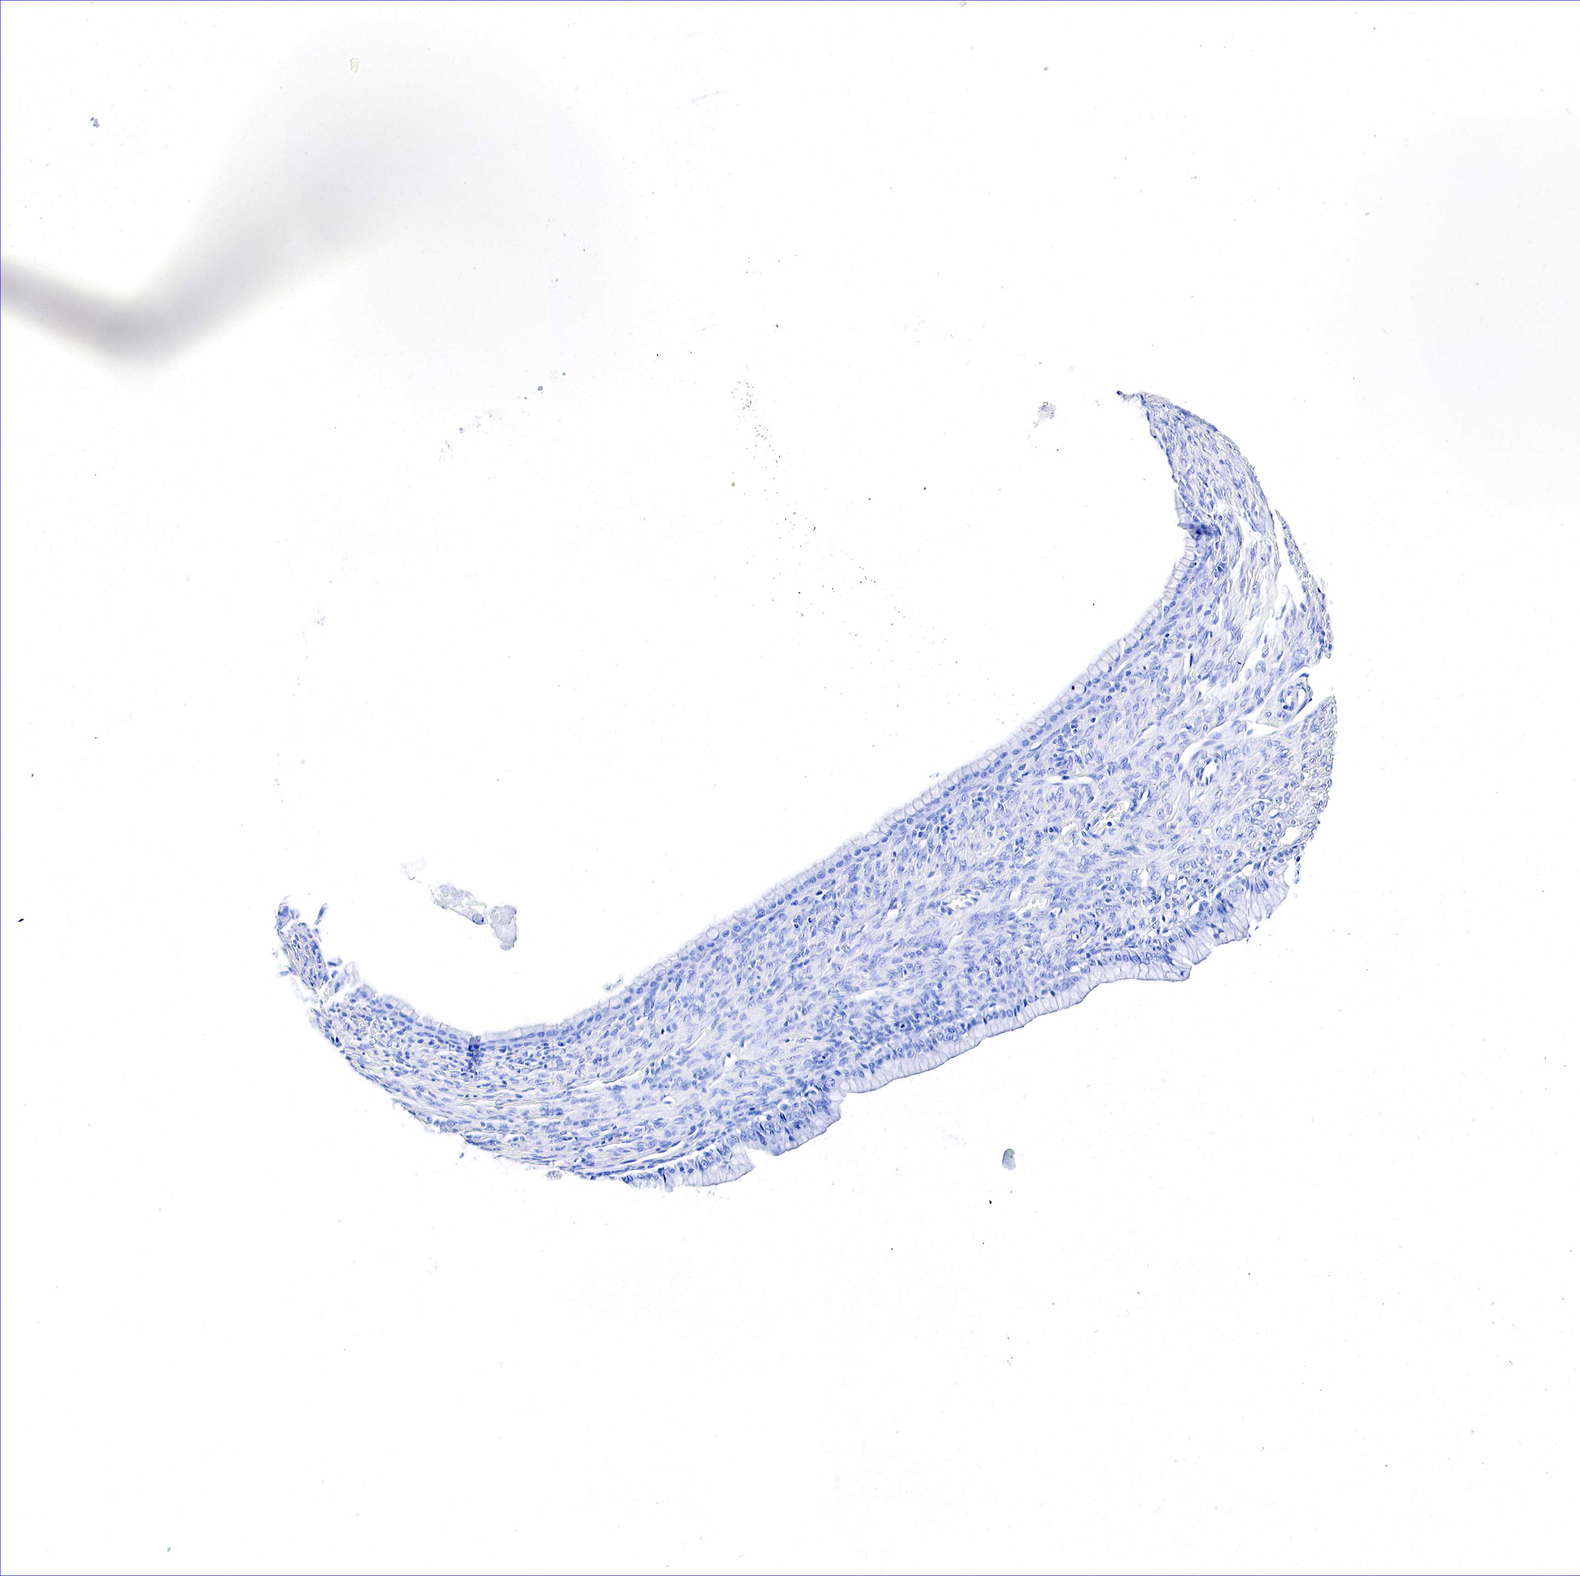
{"staining": {"intensity": "negative", "quantity": "none", "location": "none"}, "tissue": "ovarian cancer", "cell_type": "Tumor cells", "image_type": "cancer", "snomed": [{"axis": "morphology", "description": "Cystadenocarcinoma, mucinous, NOS"}, {"axis": "topography", "description": "Ovary"}], "caption": "Immunohistochemical staining of mucinous cystadenocarcinoma (ovarian) displays no significant expression in tumor cells.", "gene": "ACP3", "patient": {"sex": "female", "age": 25}}